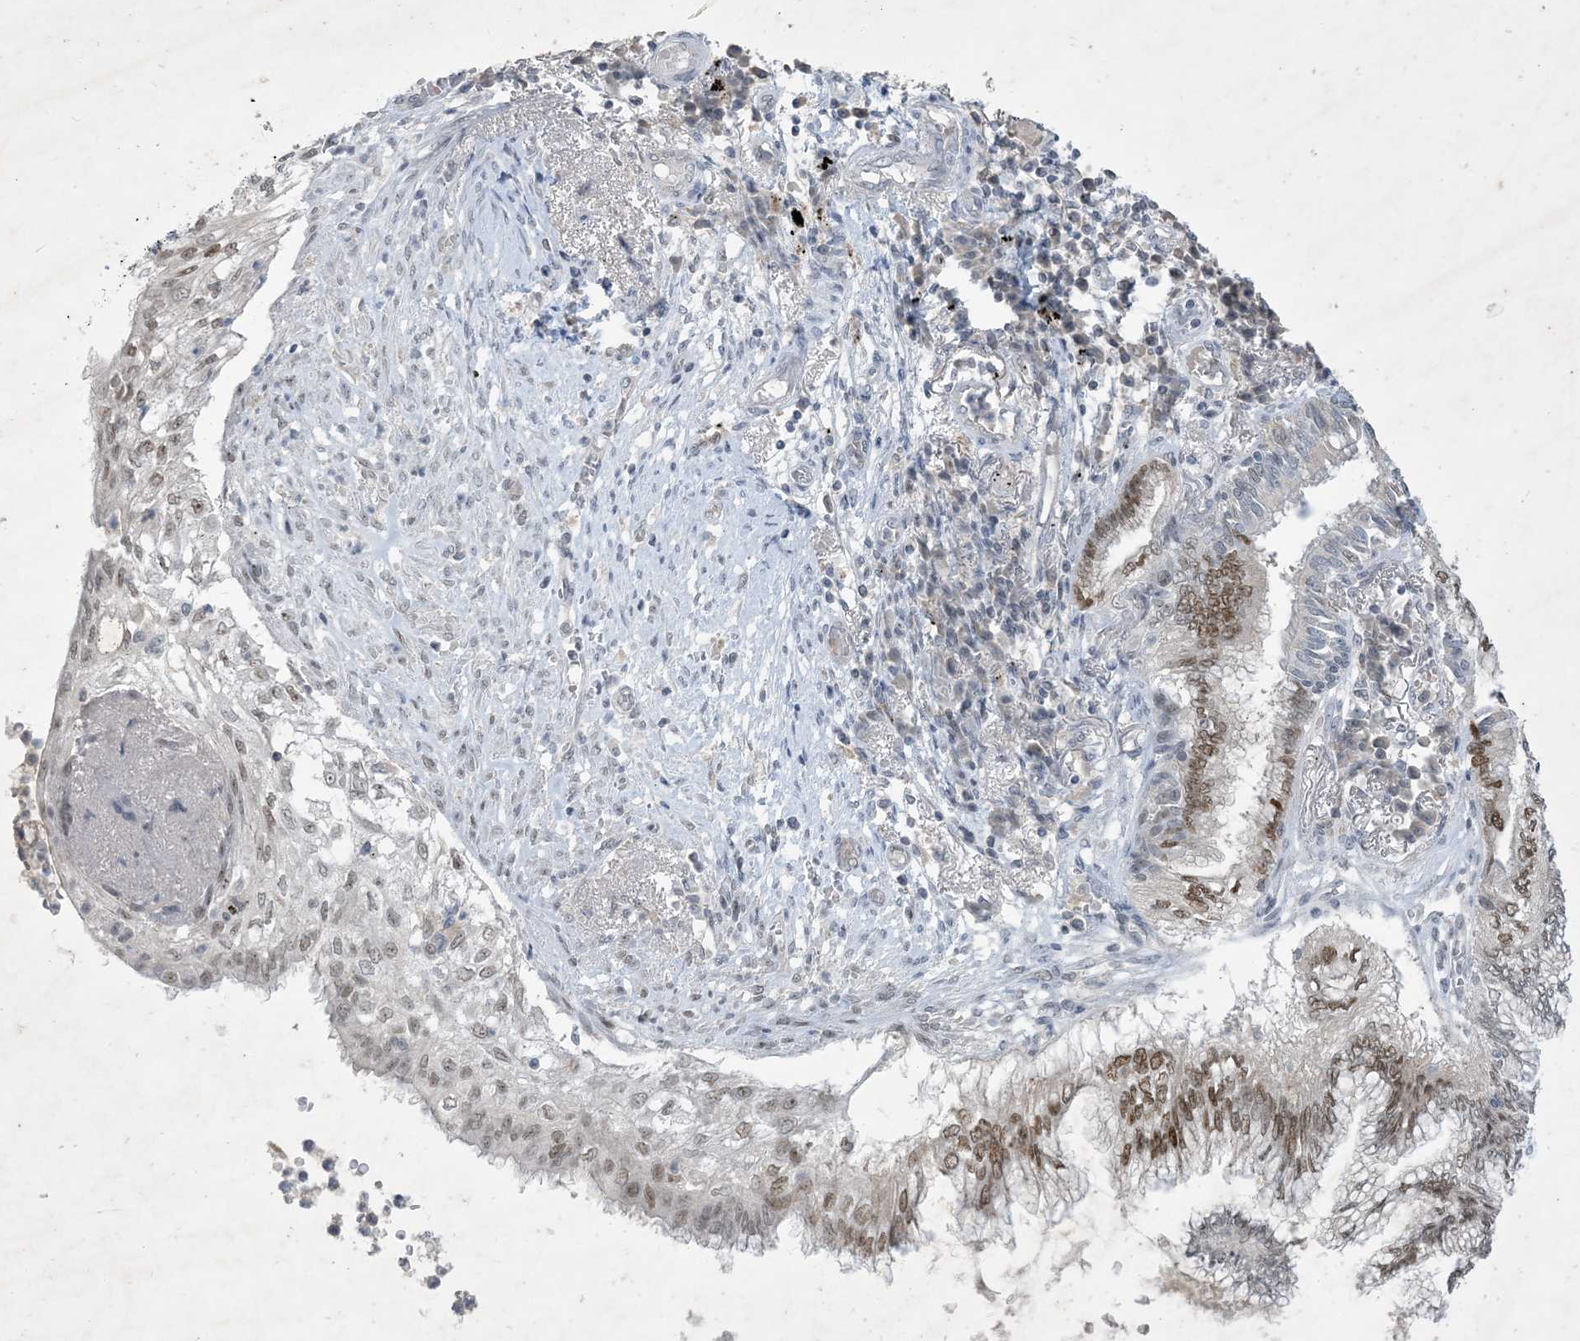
{"staining": {"intensity": "moderate", "quantity": ">75%", "location": "nuclear"}, "tissue": "lung cancer", "cell_type": "Tumor cells", "image_type": "cancer", "snomed": [{"axis": "morphology", "description": "Adenocarcinoma, NOS"}, {"axis": "topography", "description": "Lung"}], "caption": "Immunohistochemistry staining of adenocarcinoma (lung), which displays medium levels of moderate nuclear staining in about >75% of tumor cells indicating moderate nuclear protein staining. The staining was performed using DAB (brown) for protein detection and nuclei were counterstained in hematoxylin (blue).", "gene": "ZNF674", "patient": {"sex": "female", "age": 70}}